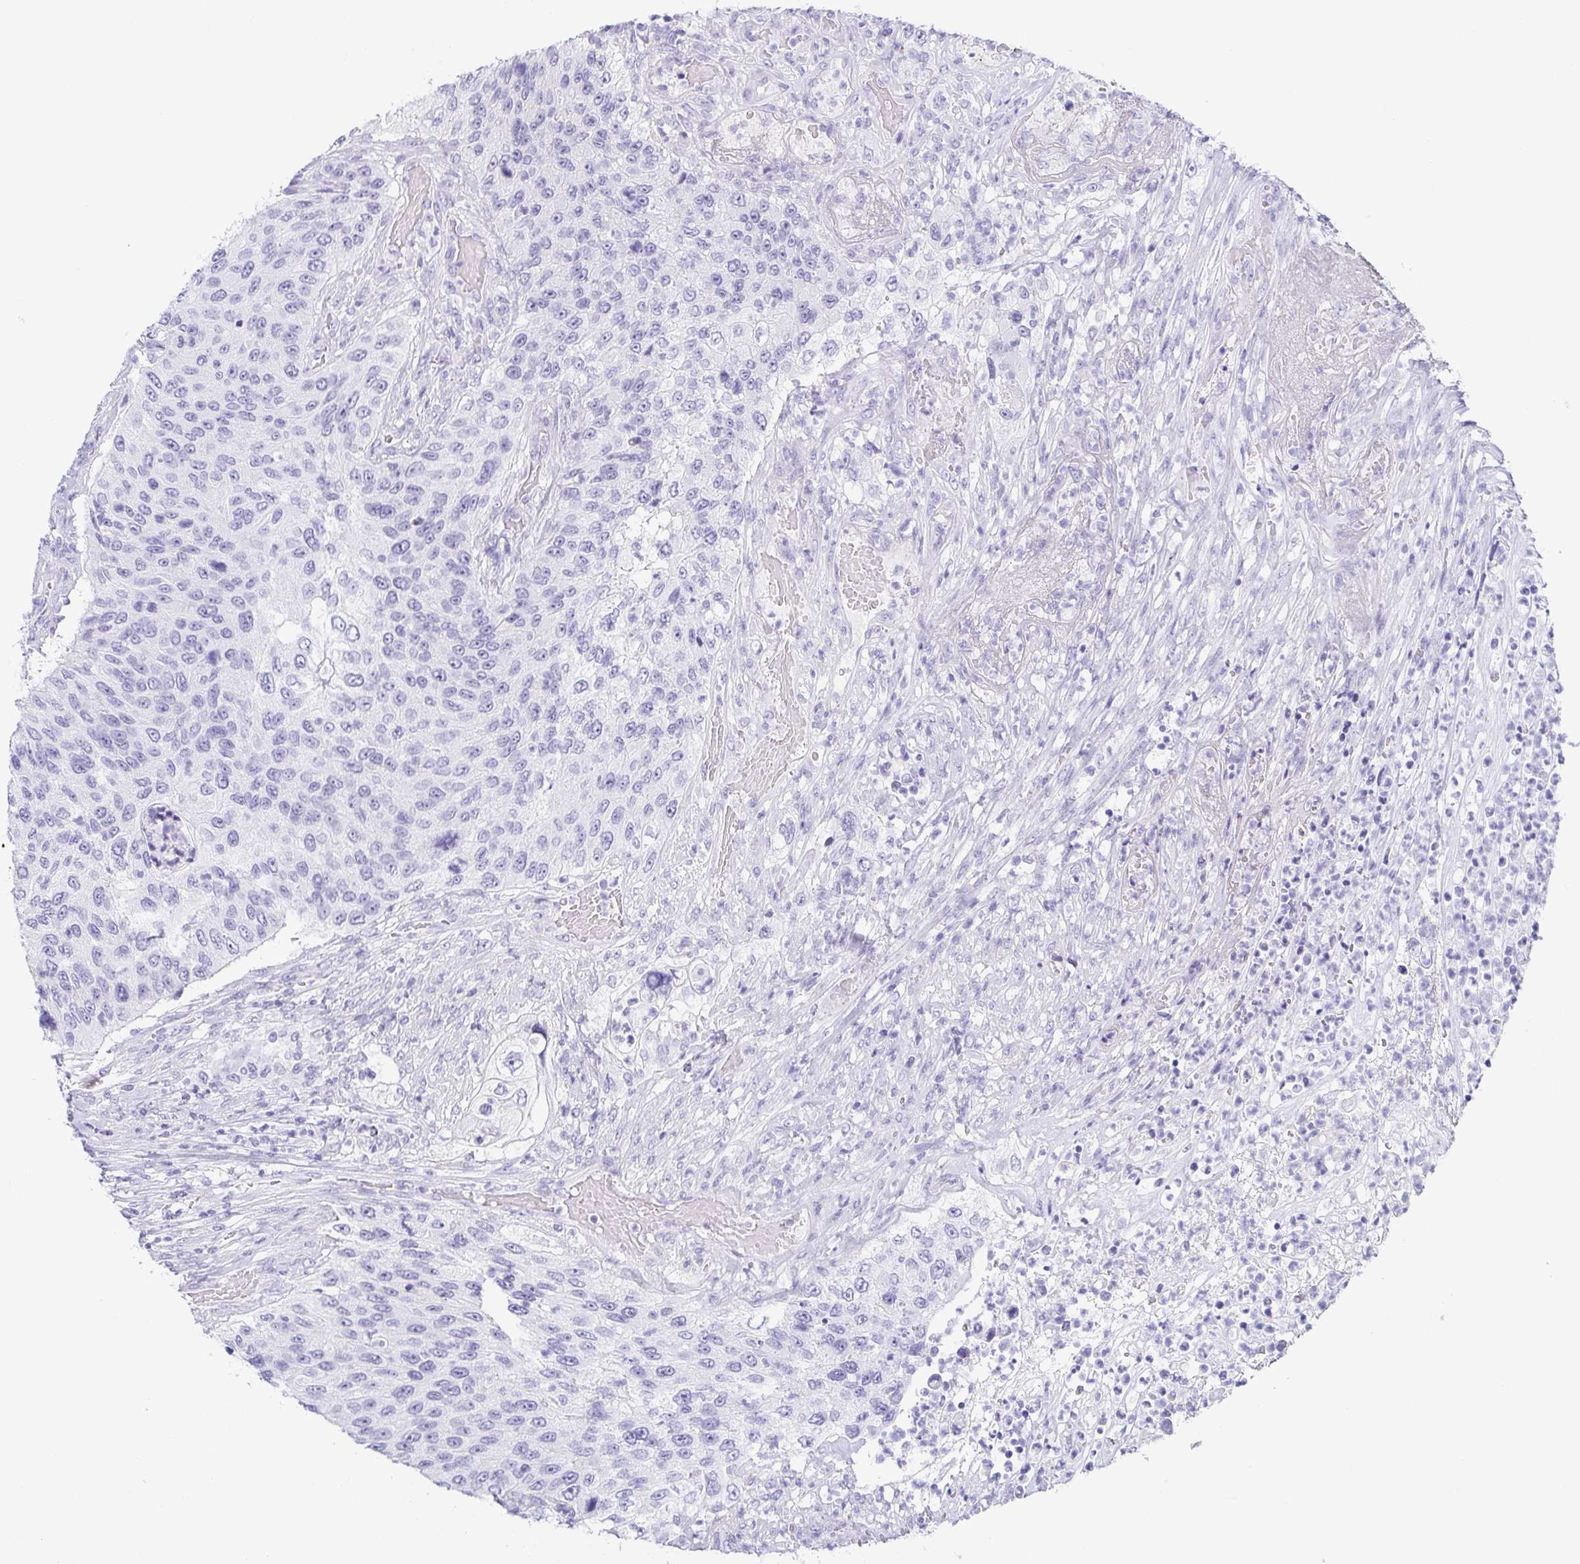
{"staining": {"intensity": "negative", "quantity": "none", "location": "none"}, "tissue": "urothelial cancer", "cell_type": "Tumor cells", "image_type": "cancer", "snomed": [{"axis": "morphology", "description": "Urothelial carcinoma, High grade"}, {"axis": "topography", "description": "Urinary bladder"}], "caption": "Tumor cells are negative for brown protein staining in urothelial cancer.", "gene": "ZG16B", "patient": {"sex": "female", "age": 60}}